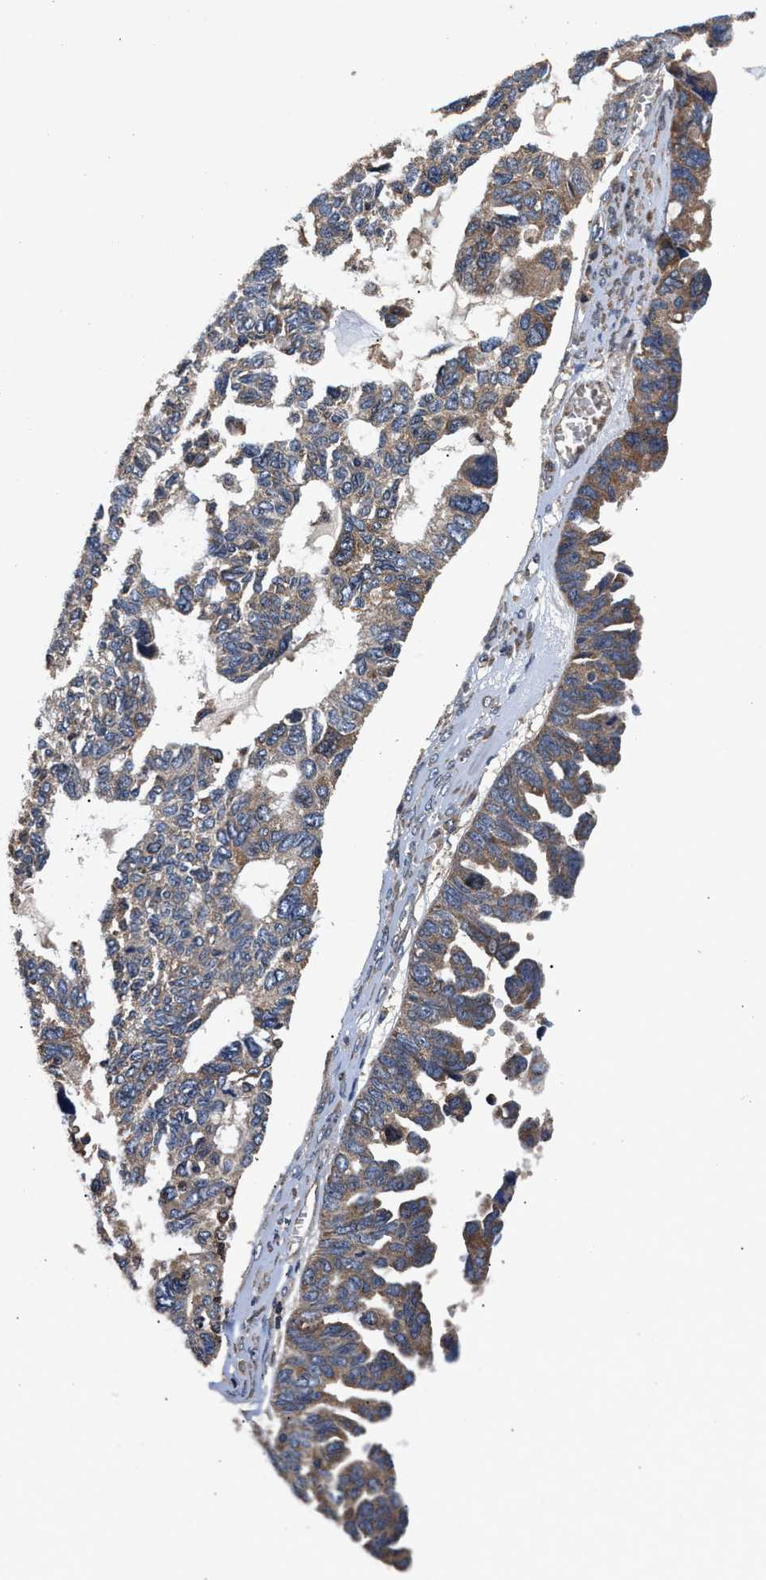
{"staining": {"intensity": "weak", "quantity": "25%-75%", "location": "cytoplasmic/membranous"}, "tissue": "ovarian cancer", "cell_type": "Tumor cells", "image_type": "cancer", "snomed": [{"axis": "morphology", "description": "Cystadenocarcinoma, serous, NOS"}, {"axis": "topography", "description": "Ovary"}], "caption": "The immunohistochemical stain shows weak cytoplasmic/membranous positivity in tumor cells of serous cystadenocarcinoma (ovarian) tissue. The protein is stained brown, and the nuclei are stained in blue (DAB (3,3'-diaminobenzidine) IHC with brightfield microscopy, high magnification).", "gene": "NFKB2", "patient": {"sex": "female", "age": 79}}